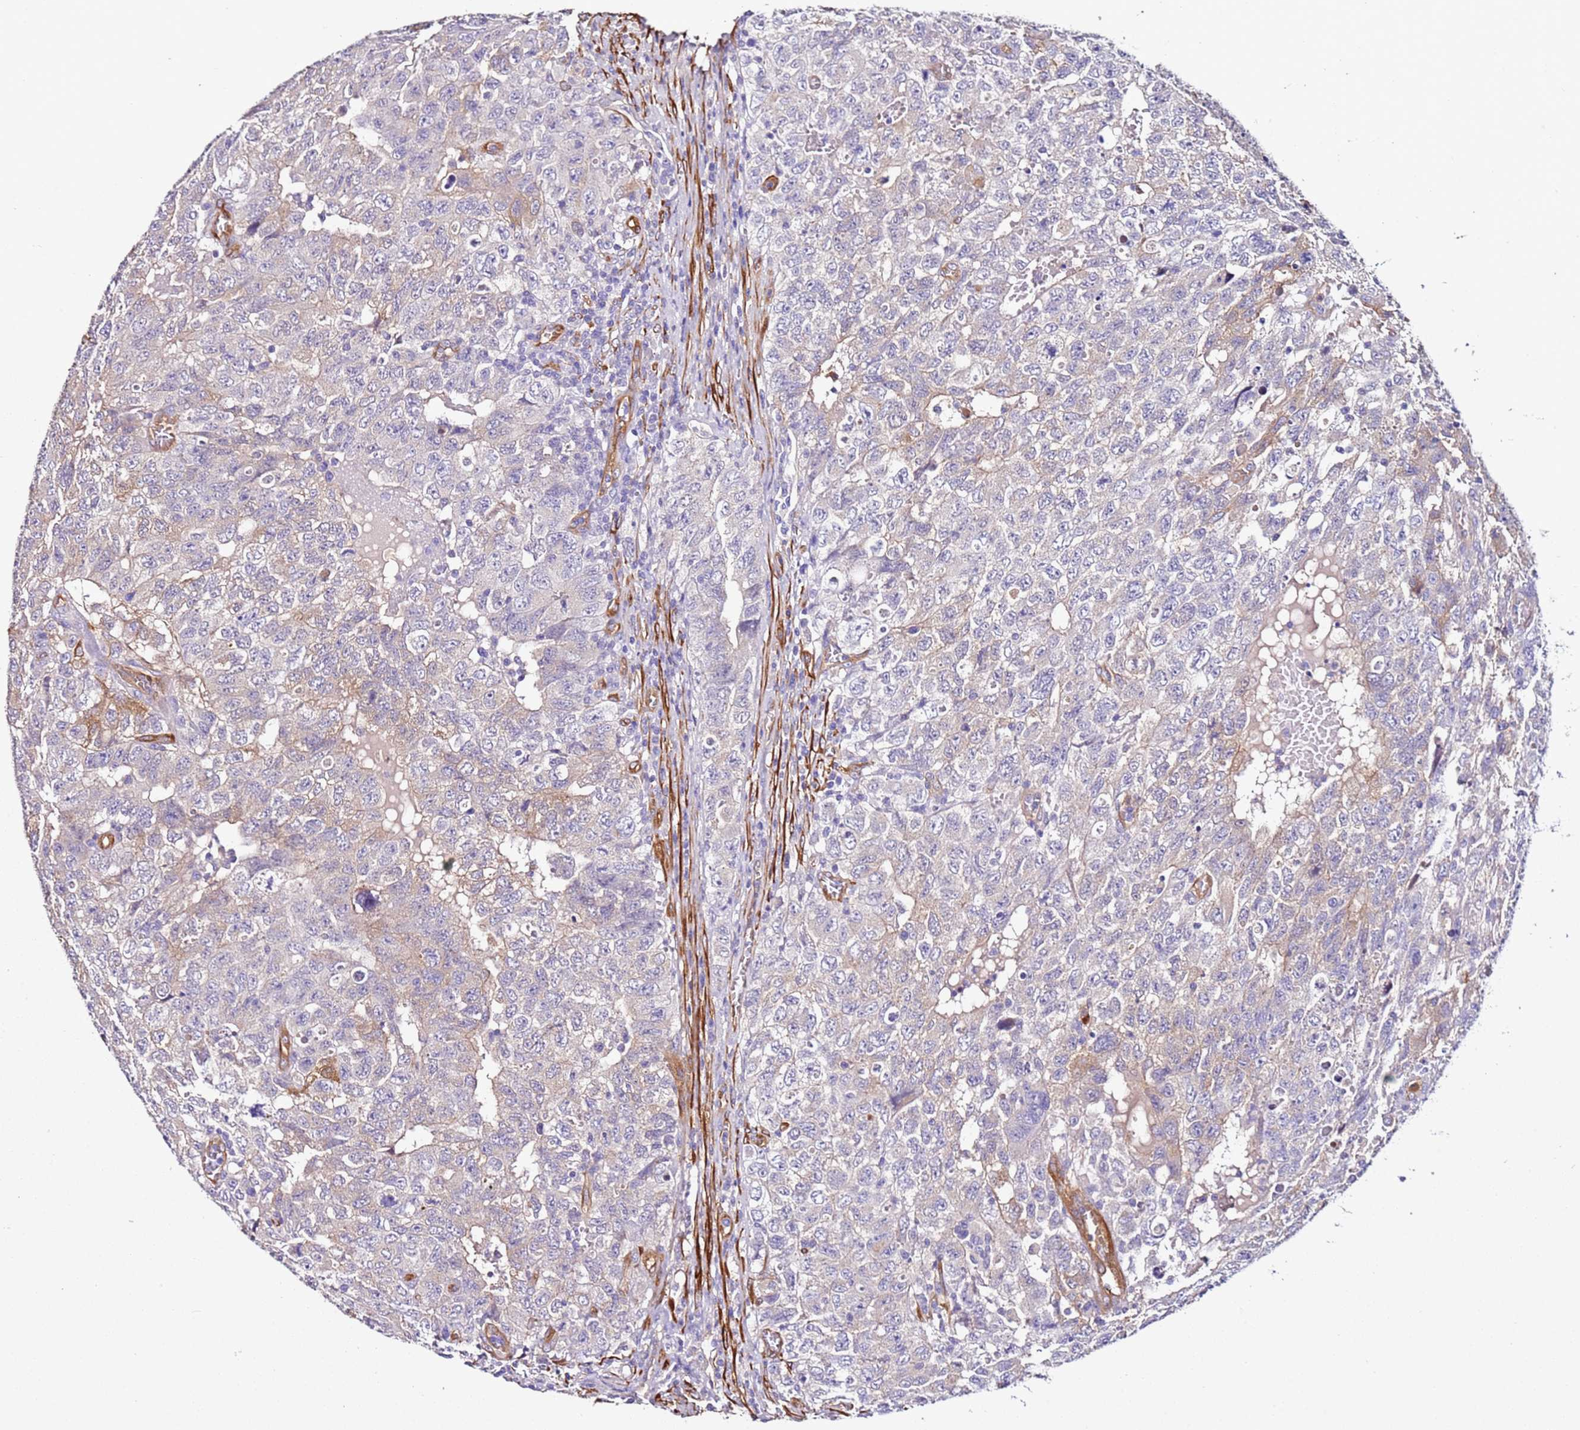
{"staining": {"intensity": "negative", "quantity": "none", "location": "none"}, "tissue": "testis cancer", "cell_type": "Tumor cells", "image_type": "cancer", "snomed": [{"axis": "morphology", "description": "Carcinoma, Embryonal, NOS"}, {"axis": "topography", "description": "Testis"}], "caption": "High power microscopy micrograph of an IHC histopathology image of testis embryonal carcinoma, revealing no significant positivity in tumor cells. Brightfield microscopy of immunohistochemistry (IHC) stained with DAB (3,3'-diaminobenzidine) (brown) and hematoxylin (blue), captured at high magnification.", "gene": "FAM174C", "patient": {"sex": "male", "age": 34}}